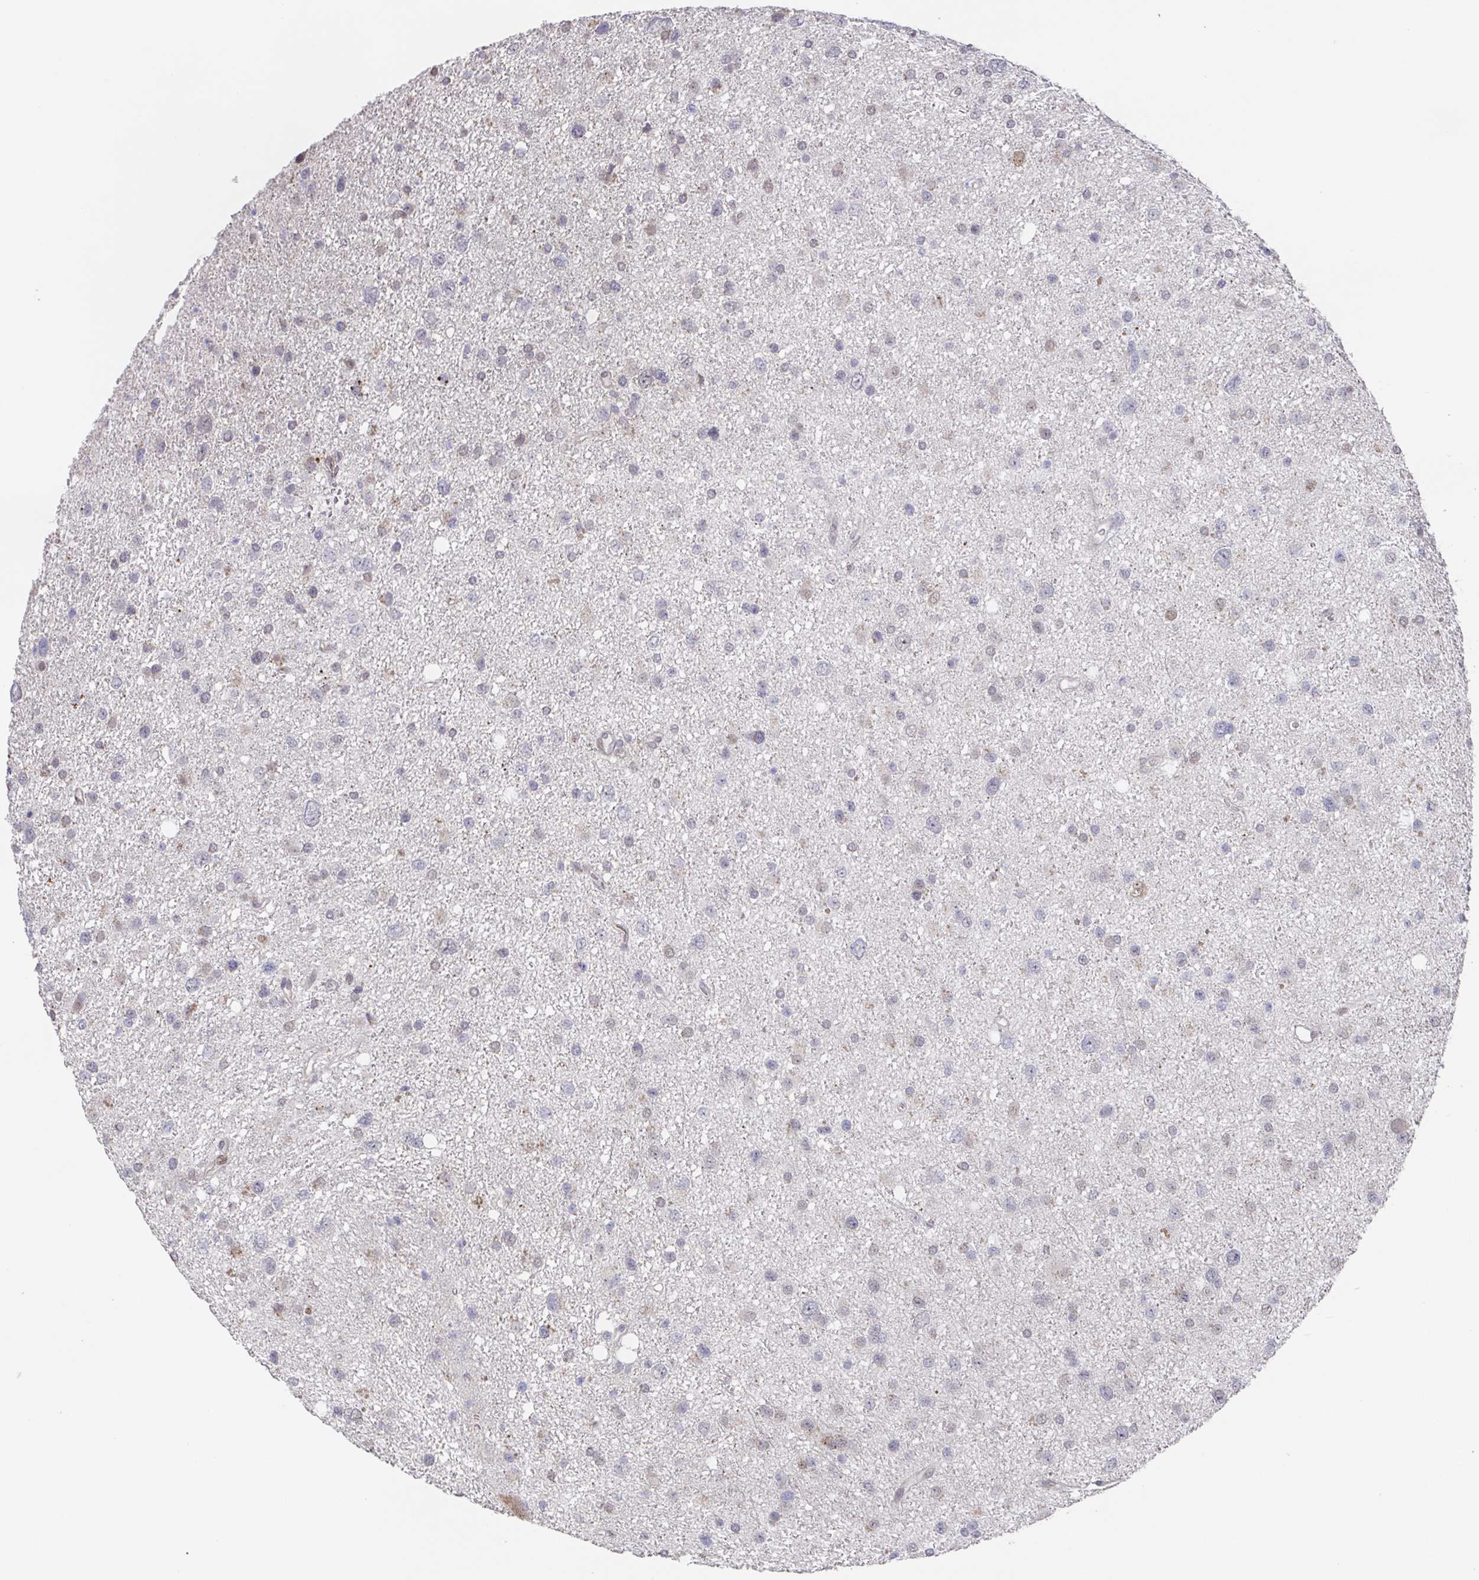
{"staining": {"intensity": "negative", "quantity": "none", "location": "none"}, "tissue": "glioma", "cell_type": "Tumor cells", "image_type": "cancer", "snomed": [{"axis": "morphology", "description": "Glioma, malignant, Low grade"}, {"axis": "topography", "description": "Brain"}], "caption": "The immunohistochemistry histopathology image has no significant positivity in tumor cells of glioma tissue.", "gene": "POU2F3", "patient": {"sex": "female", "age": 55}}